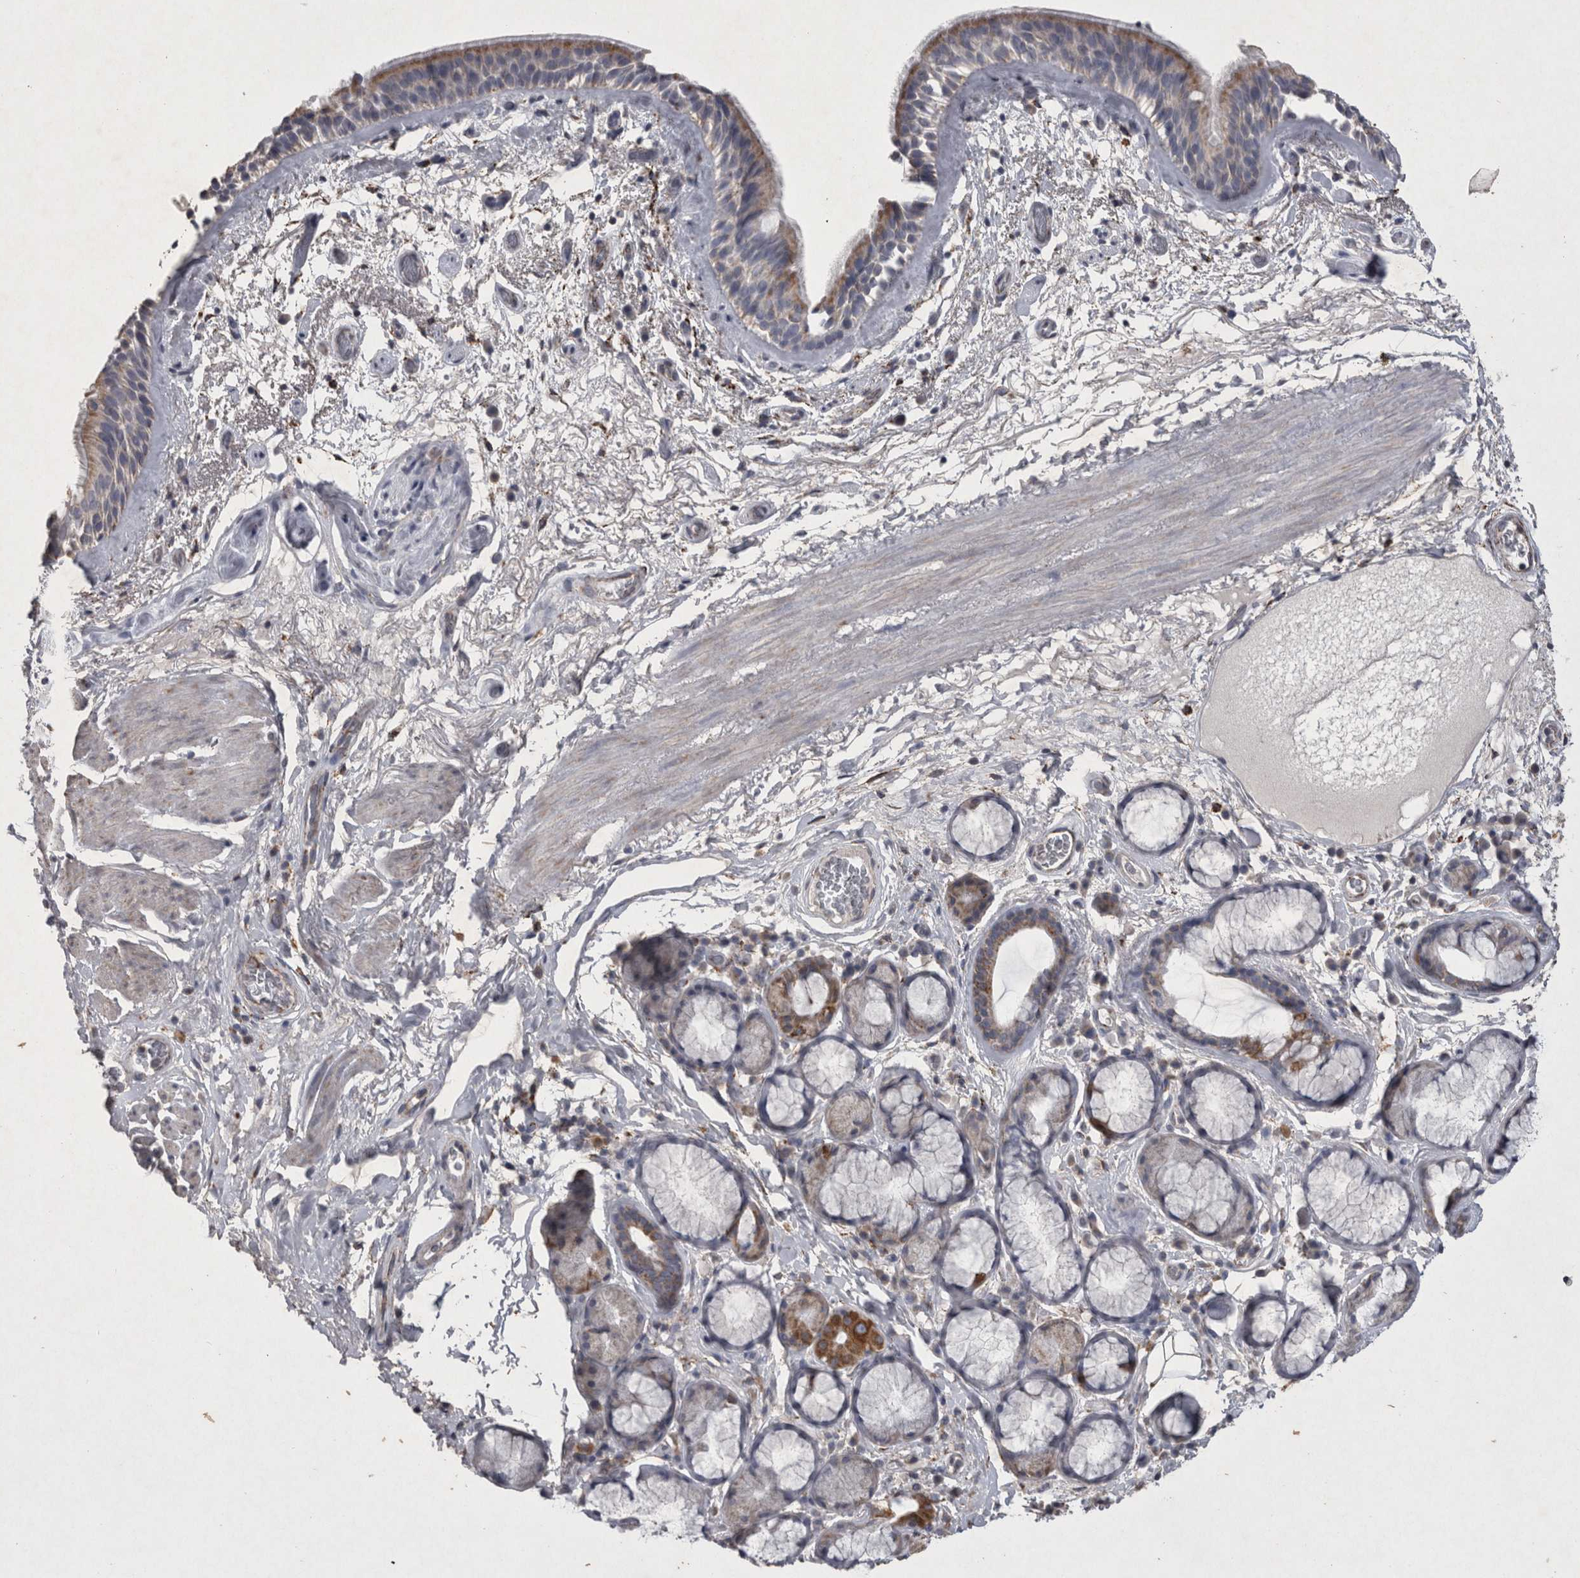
{"staining": {"intensity": "moderate", "quantity": ">75%", "location": "cytoplasmic/membranous"}, "tissue": "bronchus", "cell_type": "Respiratory epithelial cells", "image_type": "normal", "snomed": [{"axis": "morphology", "description": "Normal tissue, NOS"}, {"axis": "topography", "description": "Cartilage tissue"}], "caption": "An immunohistochemistry (IHC) photomicrograph of normal tissue is shown. Protein staining in brown highlights moderate cytoplasmic/membranous positivity in bronchus within respiratory epithelial cells.", "gene": "DKK3", "patient": {"sex": "female", "age": 63}}